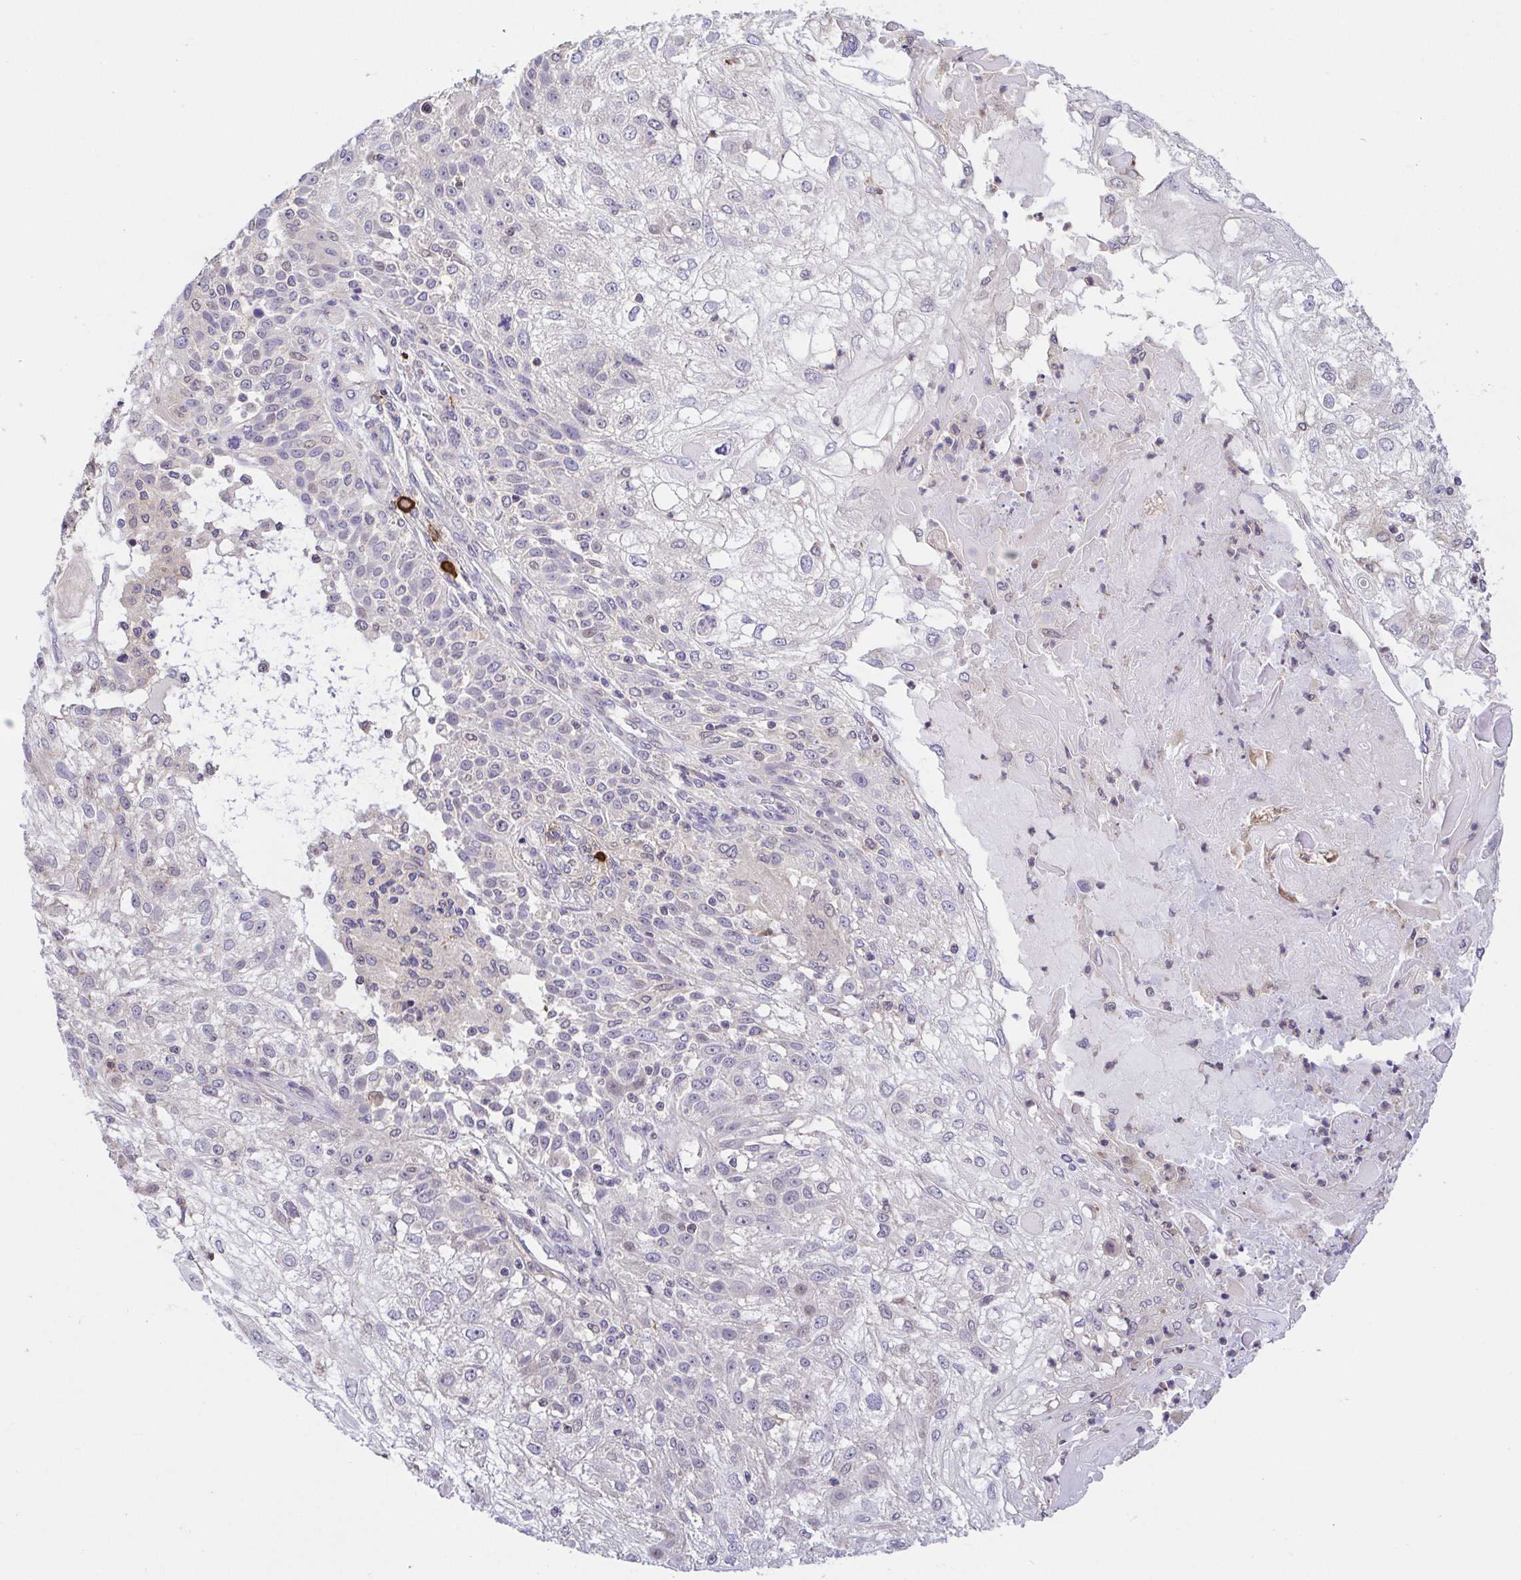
{"staining": {"intensity": "negative", "quantity": "none", "location": "none"}, "tissue": "skin cancer", "cell_type": "Tumor cells", "image_type": "cancer", "snomed": [{"axis": "morphology", "description": "Normal tissue, NOS"}, {"axis": "morphology", "description": "Squamous cell carcinoma, NOS"}, {"axis": "topography", "description": "Skin"}], "caption": "The photomicrograph shows no staining of tumor cells in skin squamous cell carcinoma. The staining was performed using DAB to visualize the protein expression in brown, while the nuclei were stained in blue with hematoxylin (Magnification: 20x).", "gene": "PREPL", "patient": {"sex": "female", "age": 83}}